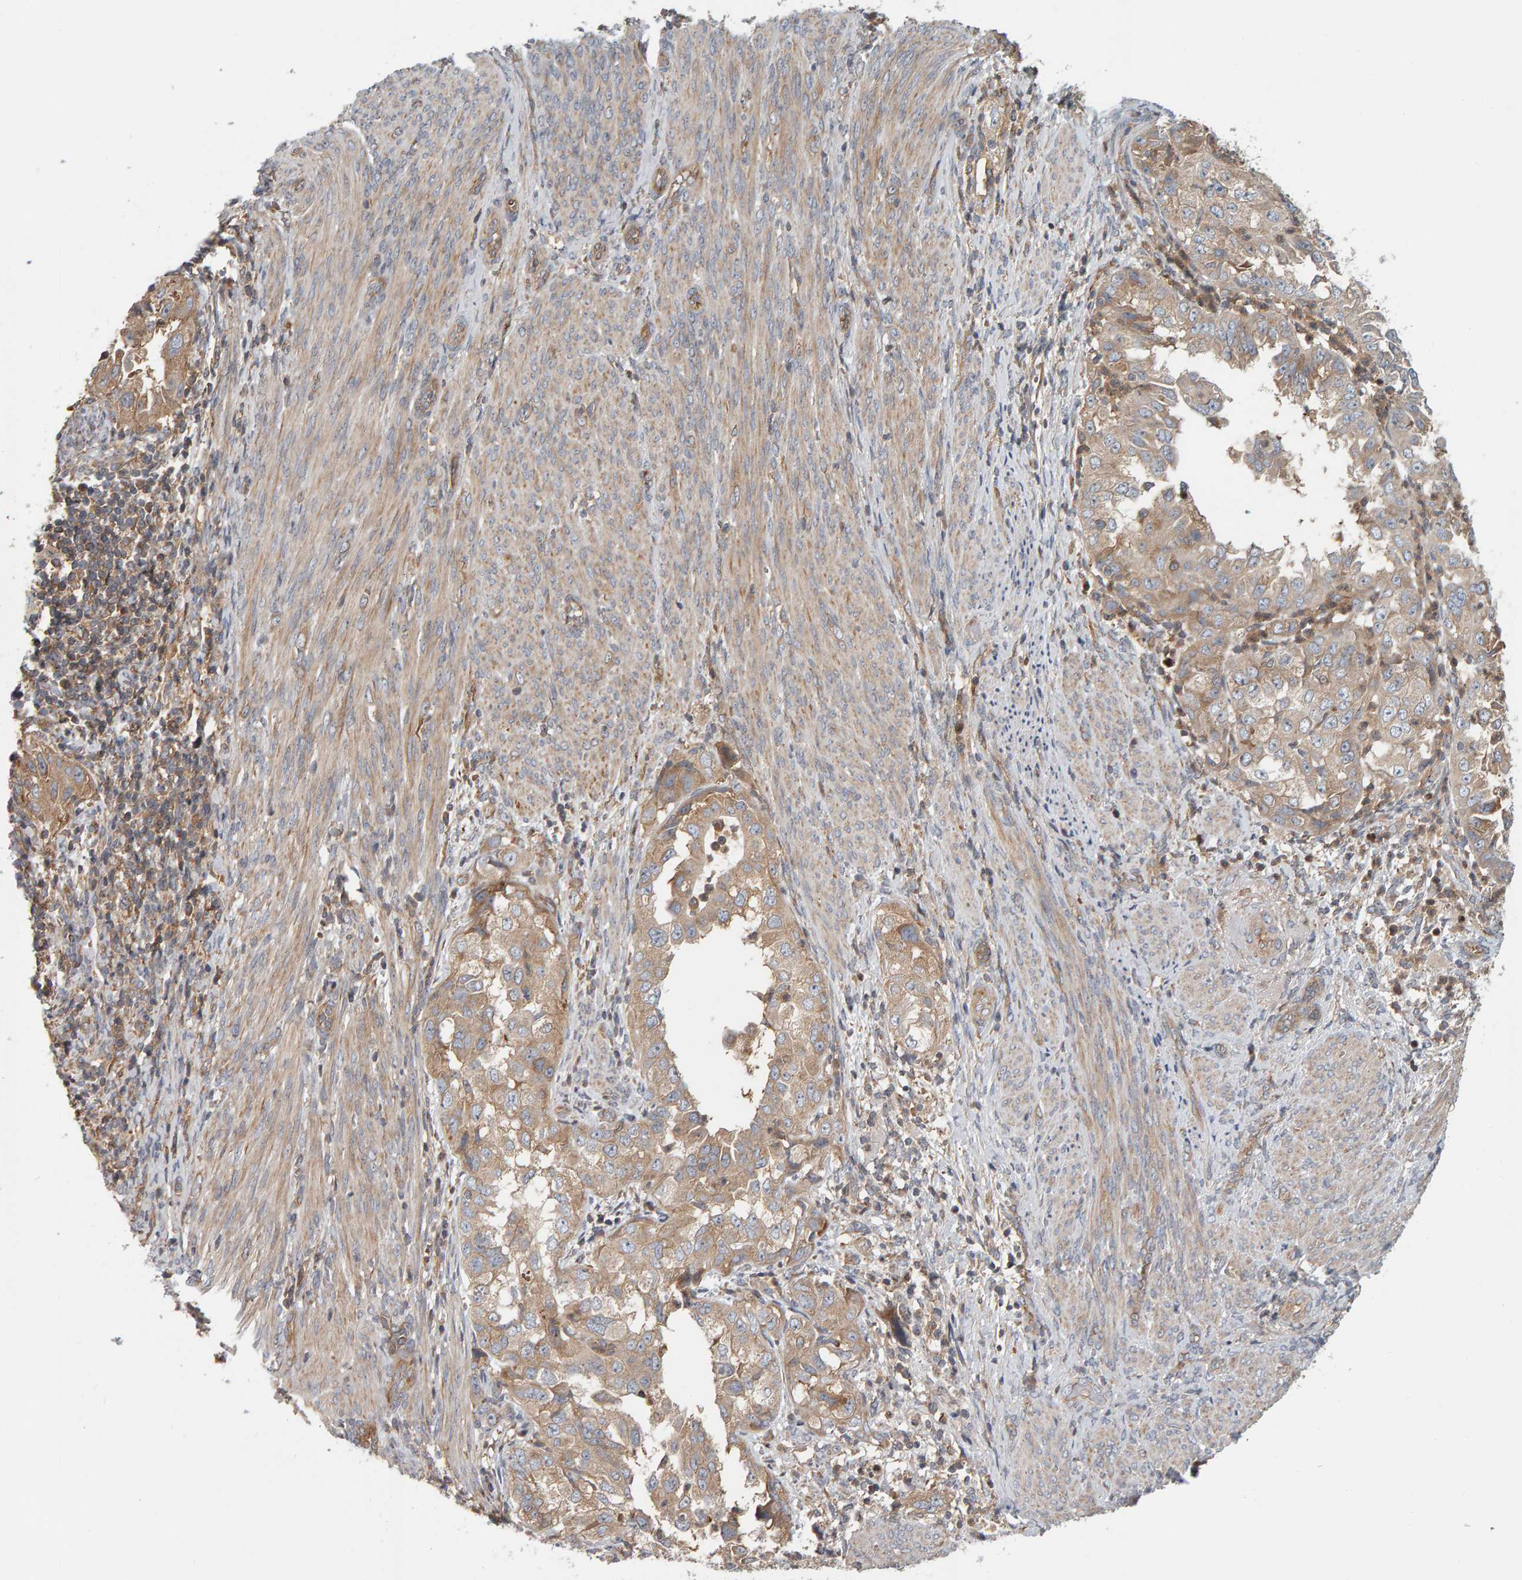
{"staining": {"intensity": "moderate", "quantity": ">75%", "location": "cytoplasmic/membranous"}, "tissue": "endometrial cancer", "cell_type": "Tumor cells", "image_type": "cancer", "snomed": [{"axis": "morphology", "description": "Adenocarcinoma, NOS"}, {"axis": "topography", "description": "Endometrium"}], "caption": "Protein analysis of endometrial cancer (adenocarcinoma) tissue exhibits moderate cytoplasmic/membranous expression in approximately >75% of tumor cells. (IHC, brightfield microscopy, high magnification).", "gene": "C9orf72", "patient": {"sex": "female", "age": 85}}